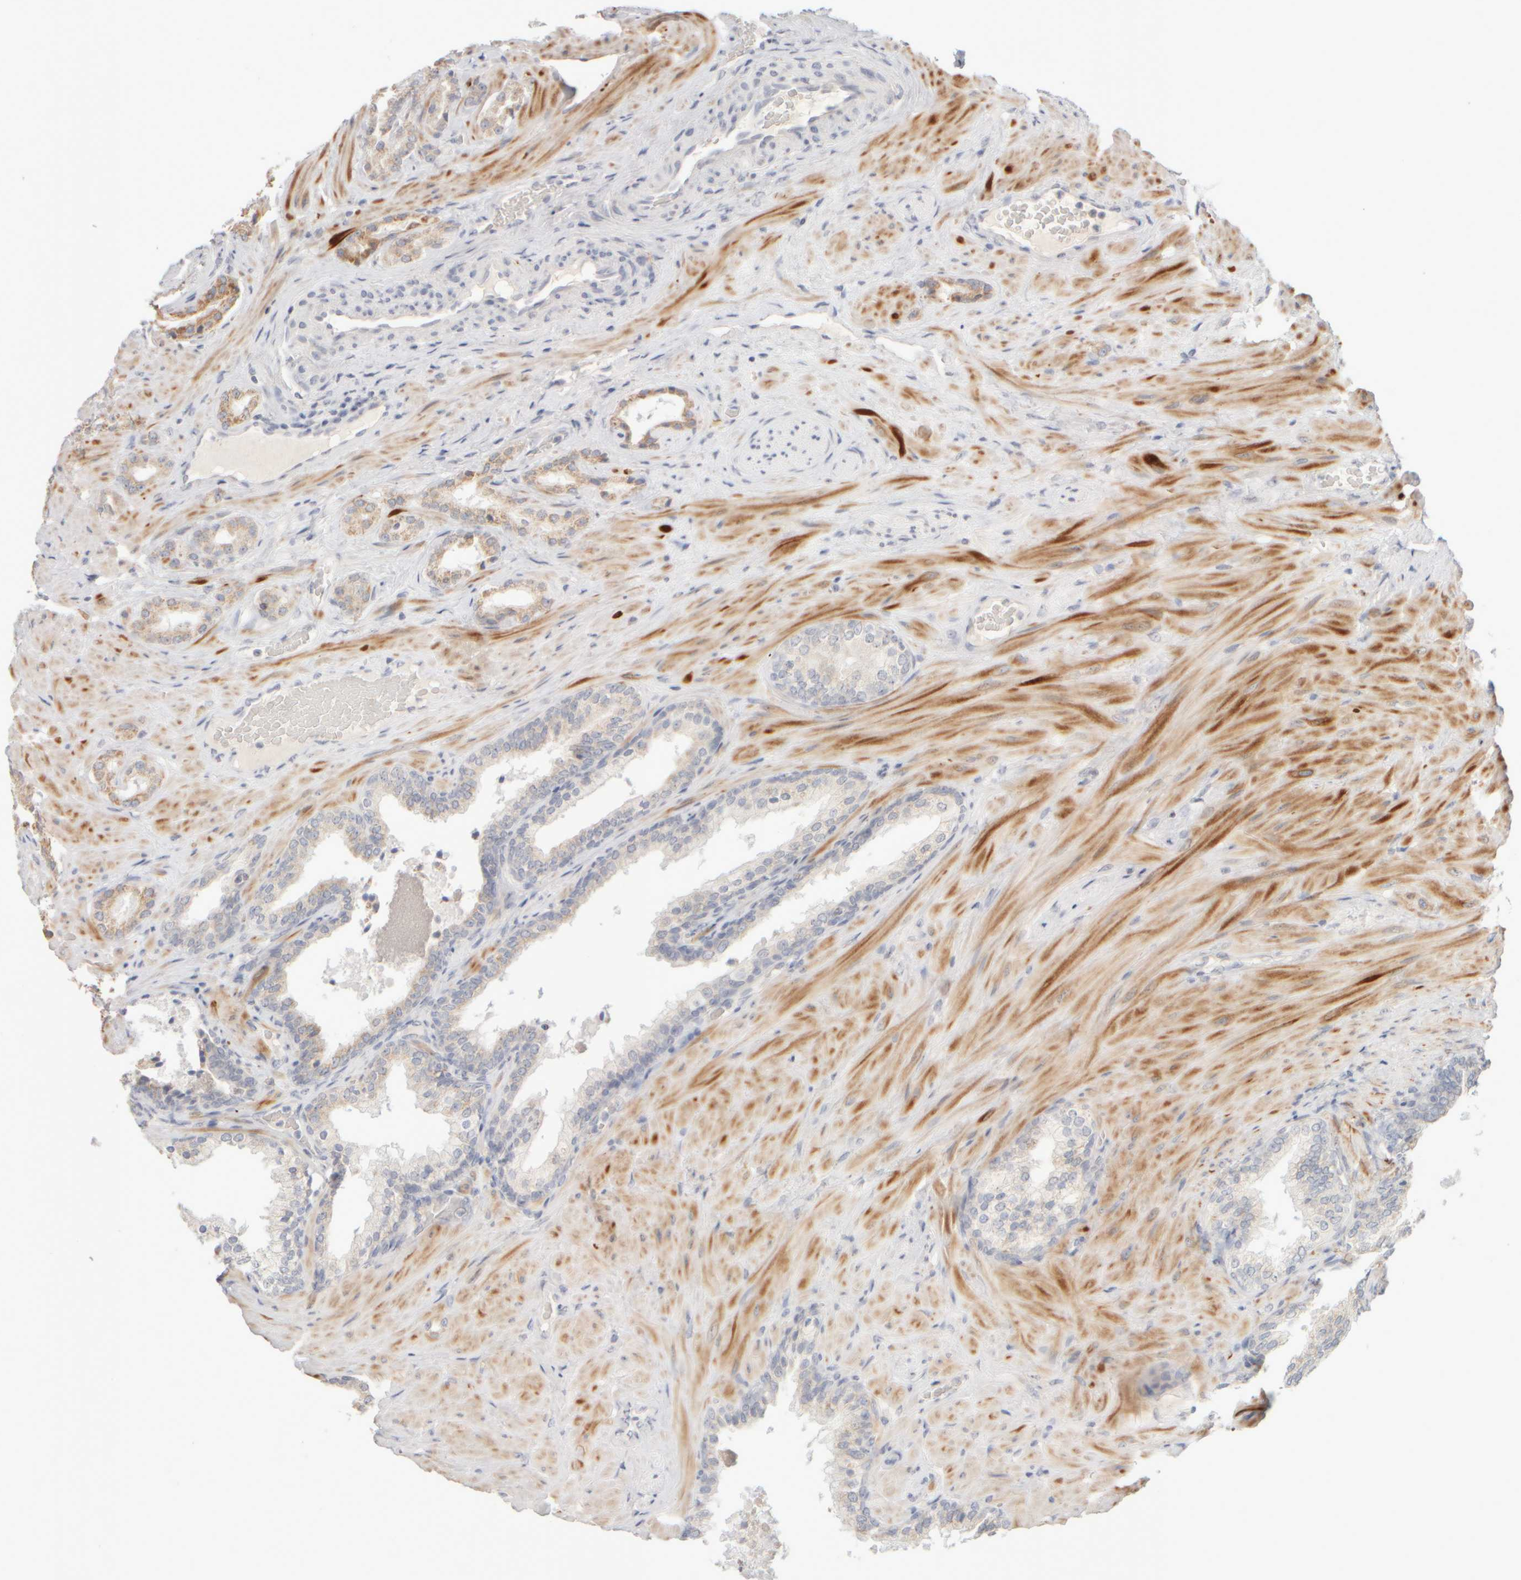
{"staining": {"intensity": "weak", "quantity": "25%-75%", "location": "cytoplasmic/membranous"}, "tissue": "prostate cancer", "cell_type": "Tumor cells", "image_type": "cancer", "snomed": [{"axis": "morphology", "description": "Adenocarcinoma, High grade"}, {"axis": "topography", "description": "Prostate"}], "caption": "A micrograph of human prostate high-grade adenocarcinoma stained for a protein displays weak cytoplasmic/membranous brown staining in tumor cells. The staining was performed using DAB to visualize the protein expression in brown, while the nuclei were stained in blue with hematoxylin (Magnification: 20x).", "gene": "ZNF112", "patient": {"sex": "male", "age": 64}}